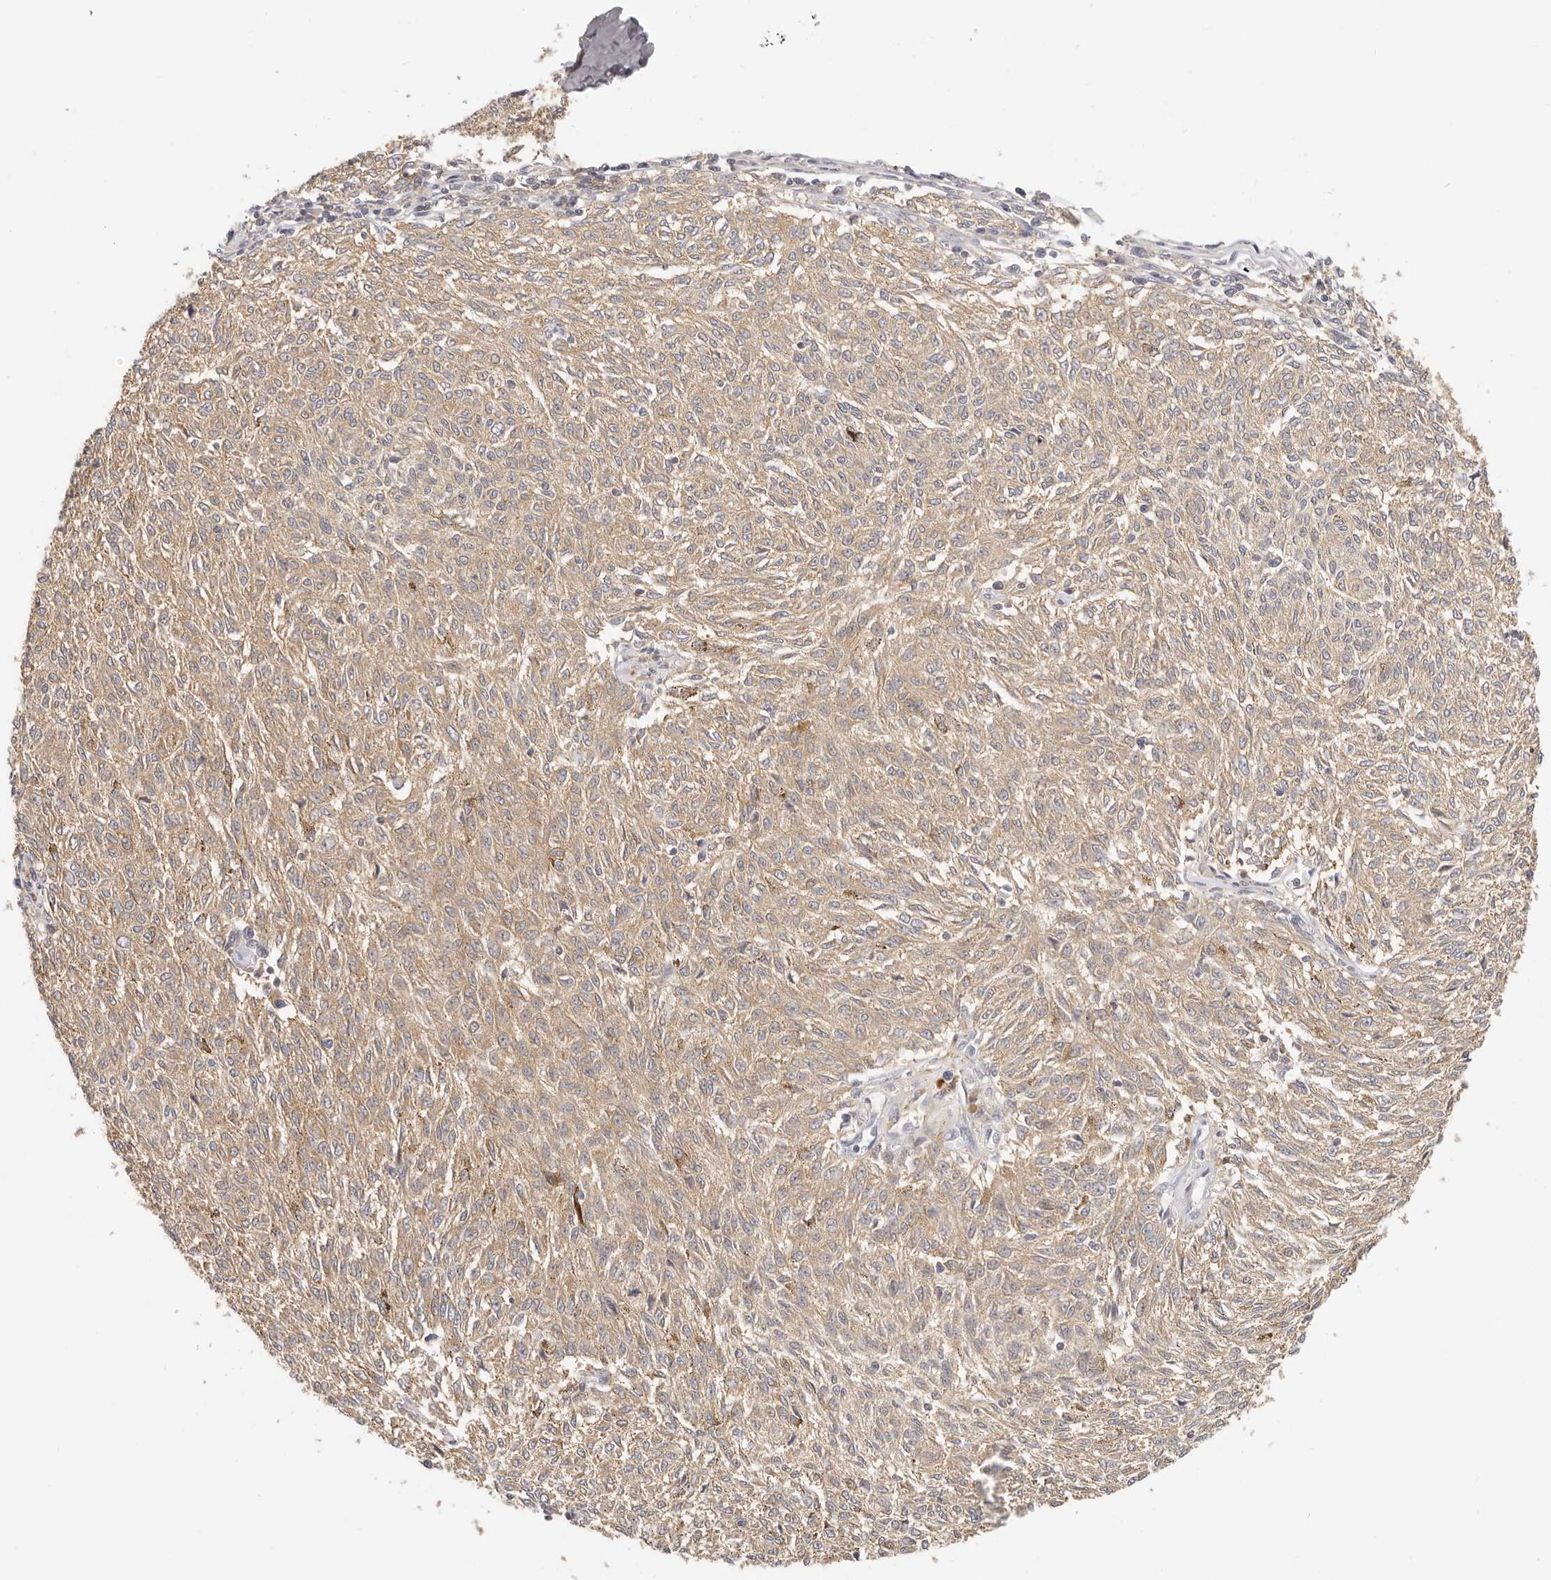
{"staining": {"intensity": "weak", "quantity": ">75%", "location": "cytoplasmic/membranous"}, "tissue": "melanoma", "cell_type": "Tumor cells", "image_type": "cancer", "snomed": [{"axis": "morphology", "description": "Malignant melanoma, NOS"}, {"axis": "topography", "description": "Skin"}], "caption": "The photomicrograph displays staining of malignant melanoma, revealing weak cytoplasmic/membranous protein expression (brown color) within tumor cells.", "gene": "DTNBP1", "patient": {"sex": "female", "age": 72}}